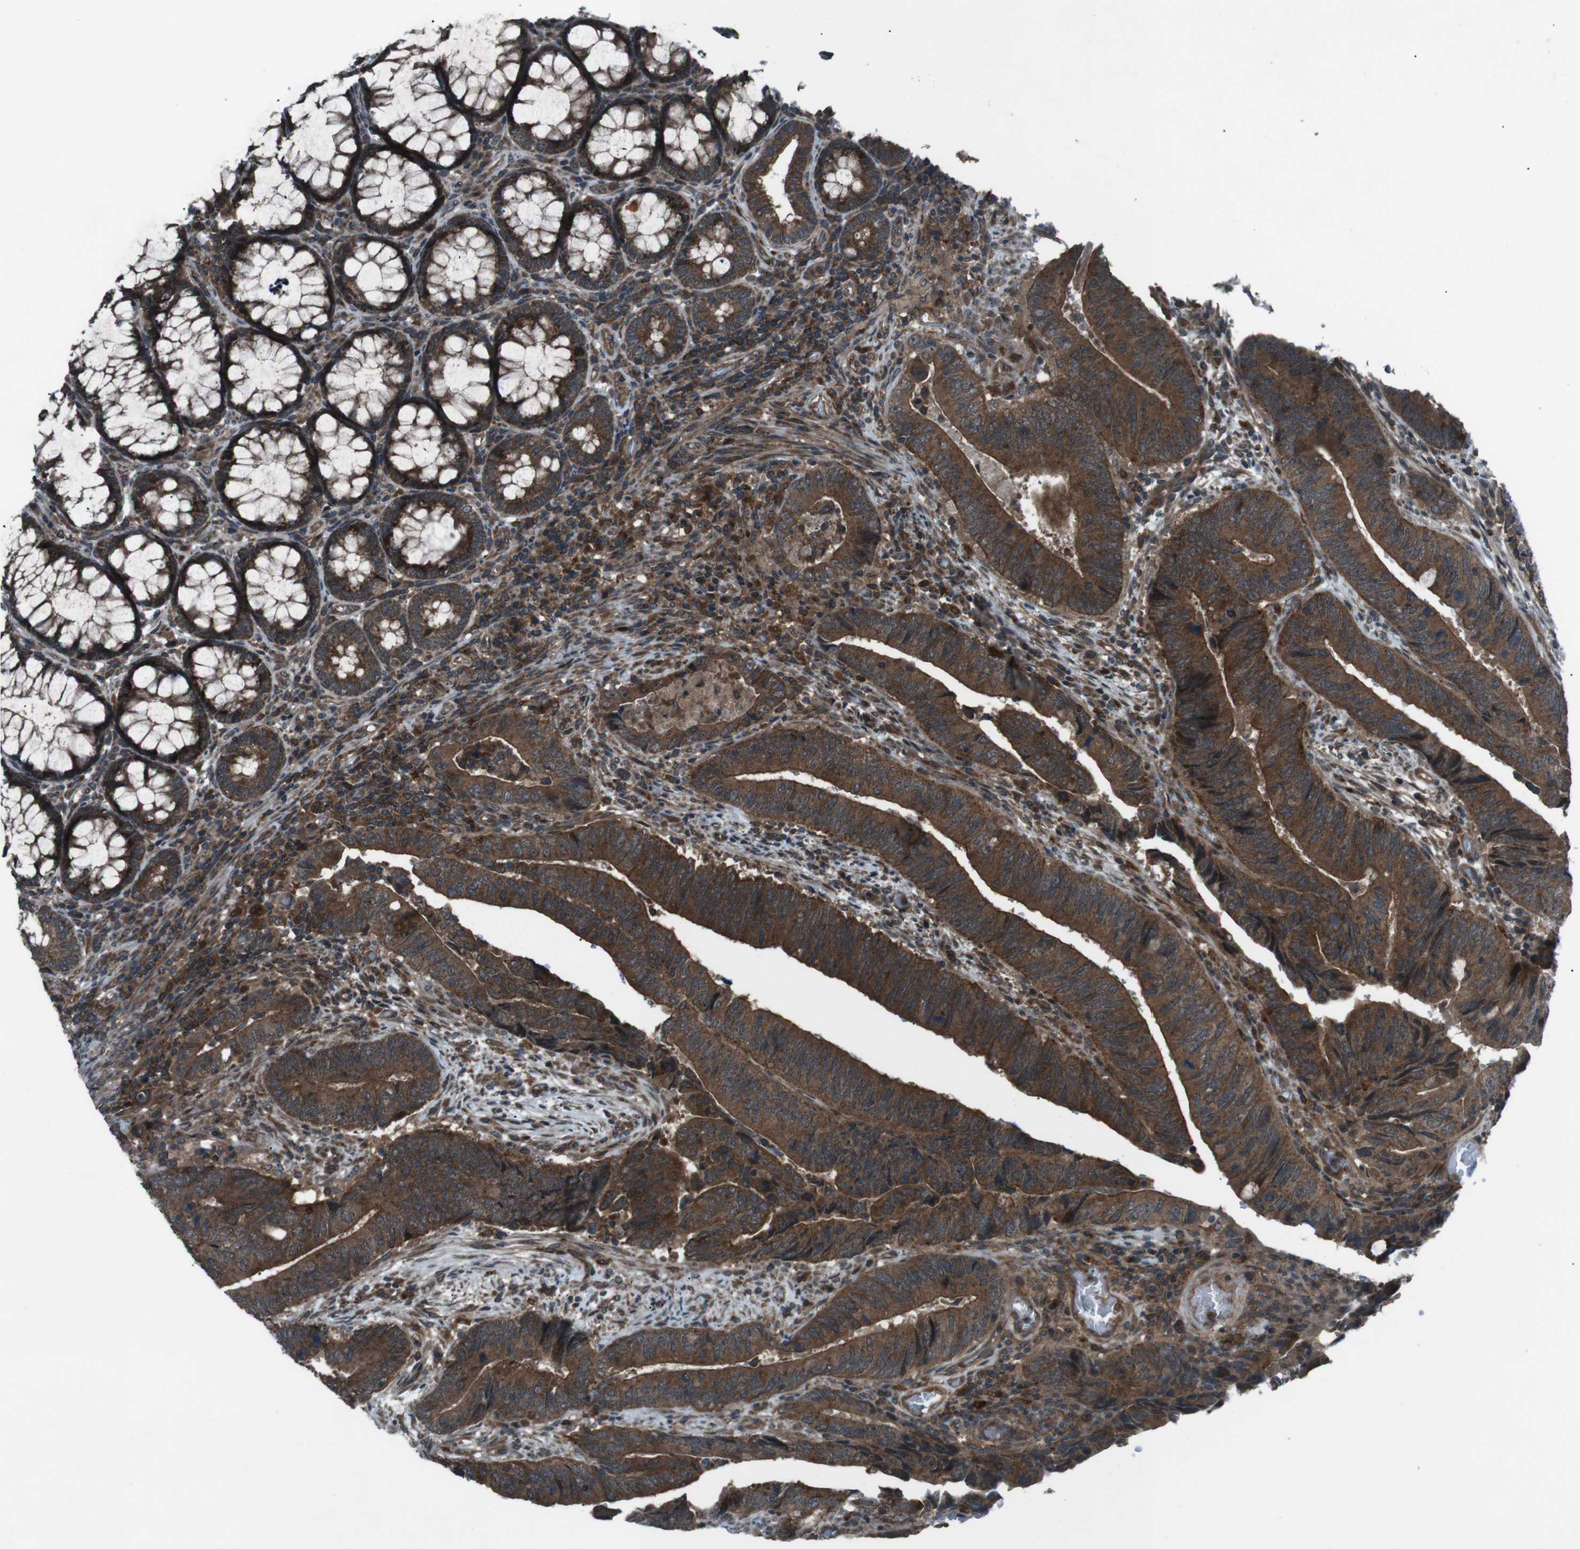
{"staining": {"intensity": "strong", "quantity": ">75%", "location": "cytoplasmic/membranous"}, "tissue": "colorectal cancer", "cell_type": "Tumor cells", "image_type": "cancer", "snomed": [{"axis": "morphology", "description": "Normal tissue, NOS"}, {"axis": "morphology", "description": "Adenocarcinoma, NOS"}, {"axis": "topography", "description": "Colon"}], "caption": "Colorectal adenocarcinoma stained with immunohistochemistry reveals strong cytoplasmic/membranous expression in about >75% of tumor cells. The protein of interest is stained brown, and the nuclei are stained in blue (DAB IHC with brightfield microscopy, high magnification).", "gene": "SLC27A4", "patient": {"sex": "male", "age": 56}}